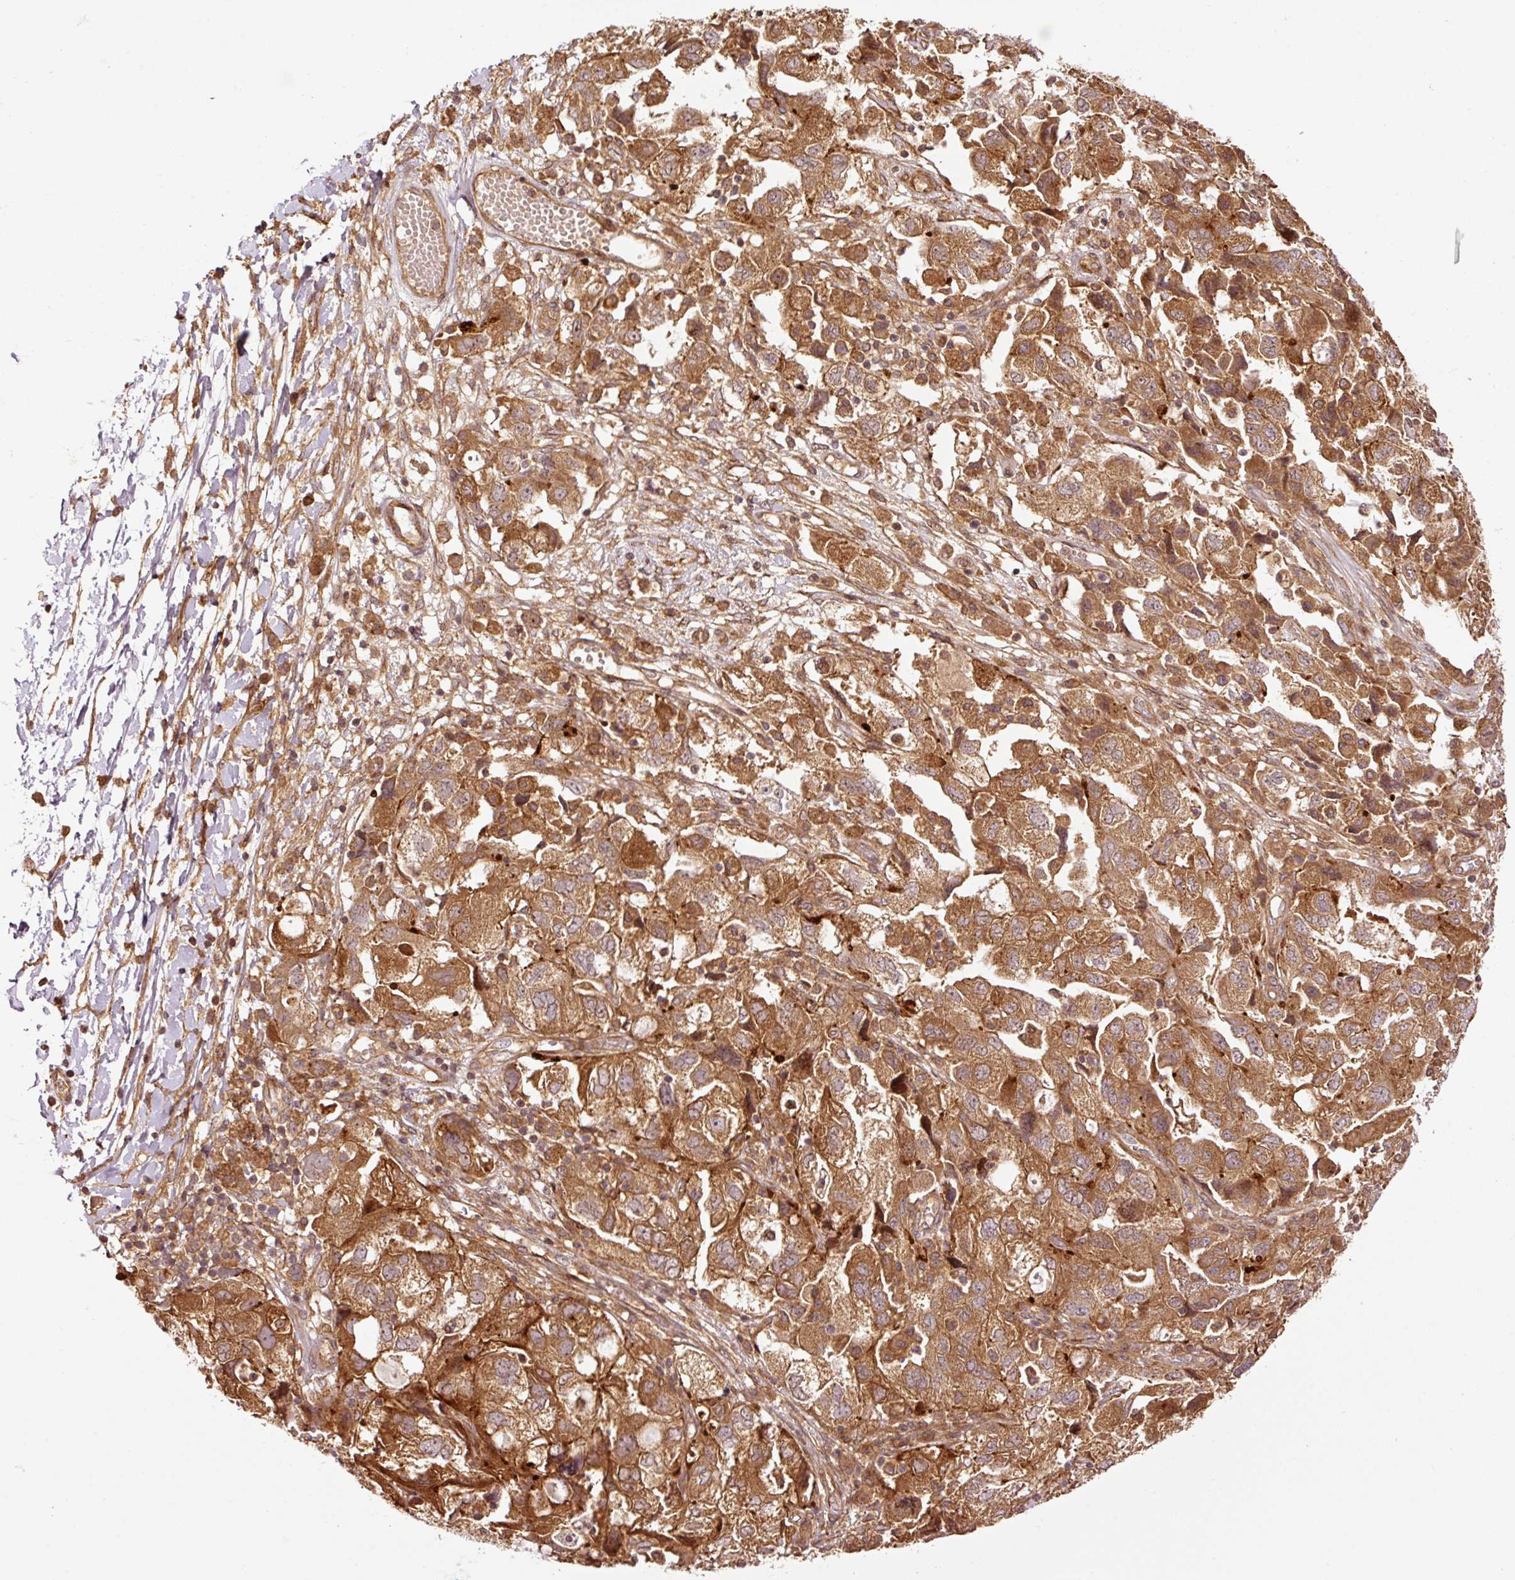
{"staining": {"intensity": "strong", "quantity": ">75%", "location": "cytoplasmic/membranous"}, "tissue": "ovarian cancer", "cell_type": "Tumor cells", "image_type": "cancer", "snomed": [{"axis": "morphology", "description": "Carcinoma, NOS"}, {"axis": "morphology", "description": "Cystadenocarcinoma, serous, NOS"}, {"axis": "topography", "description": "Ovary"}], "caption": "A brown stain highlights strong cytoplasmic/membranous staining of a protein in human serous cystadenocarcinoma (ovarian) tumor cells.", "gene": "OXER1", "patient": {"sex": "female", "age": 69}}